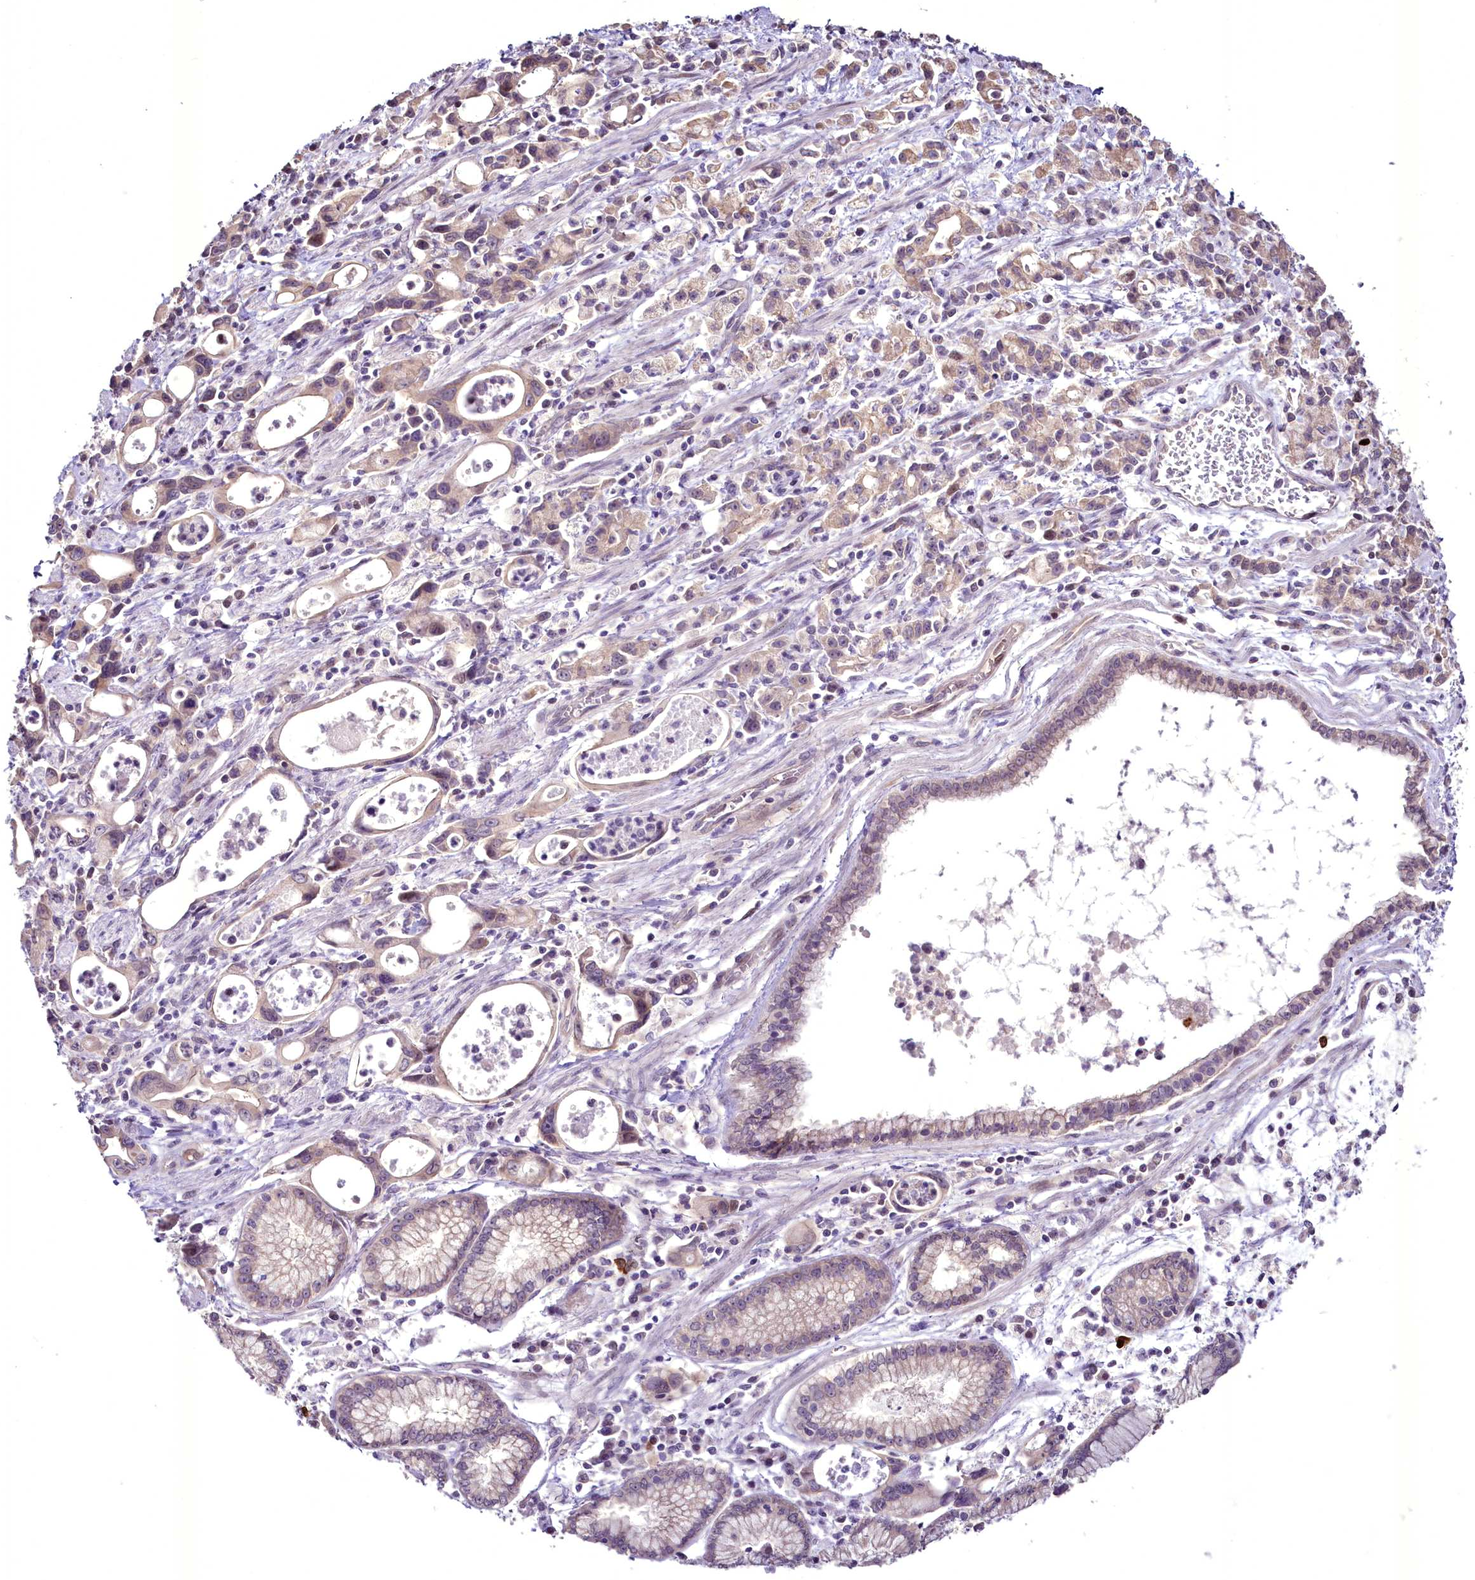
{"staining": {"intensity": "weak", "quantity": "<25%", "location": "cytoplasmic/membranous"}, "tissue": "stomach cancer", "cell_type": "Tumor cells", "image_type": "cancer", "snomed": [{"axis": "morphology", "description": "Adenocarcinoma, NOS"}, {"axis": "topography", "description": "Stomach, lower"}], "caption": "Immunohistochemical staining of stomach cancer (adenocarcinoma) demonstrates no significant expression in tumor cells.", "gene": "BANK1", "patient": {"sex": "female", "age": 43}}